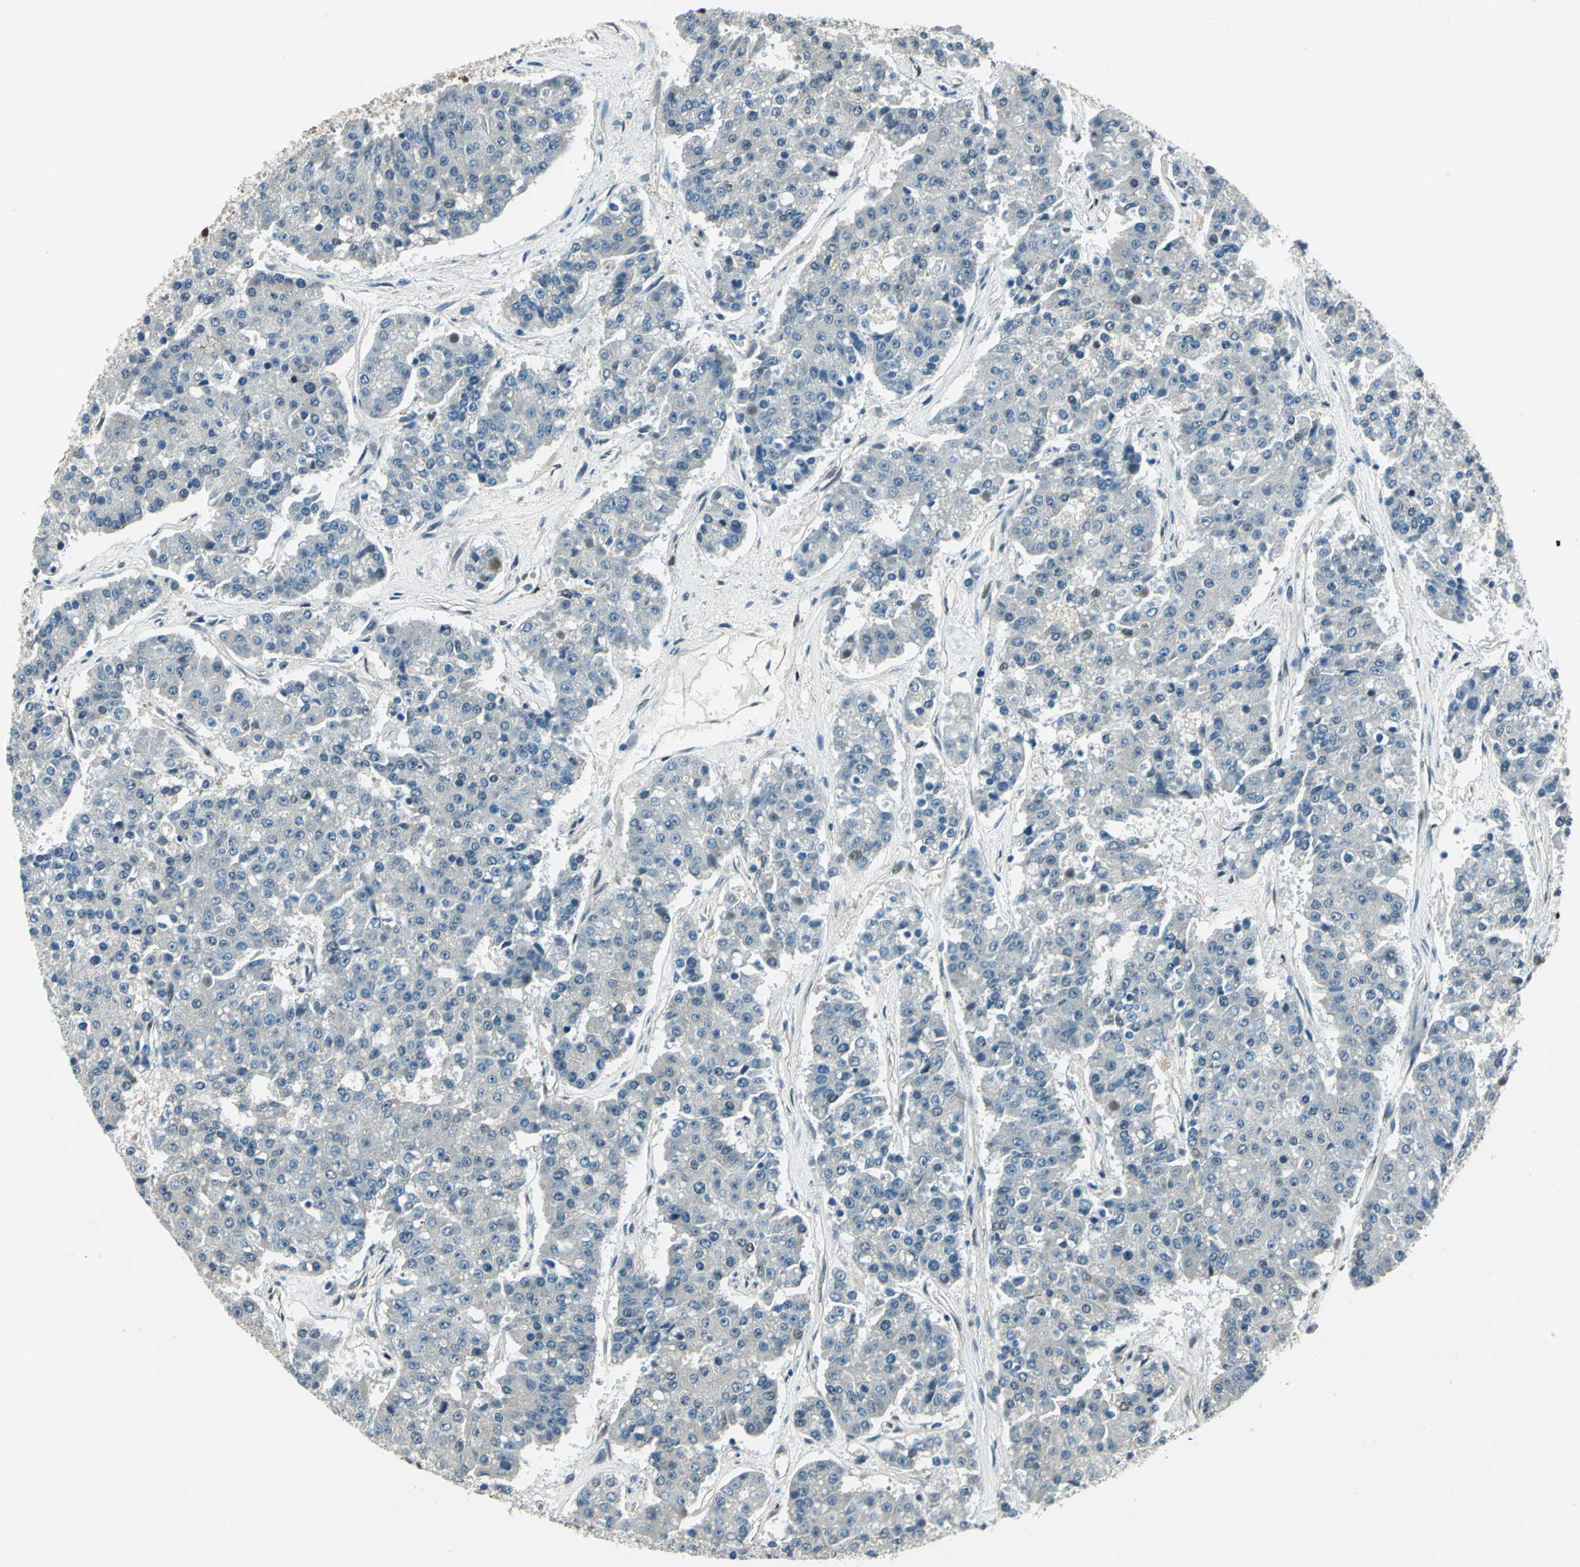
{"staining": {"intensity": "weak", "quantity": "25%-75%", "location": "cytoplasmic/membranous"}, "tissue": "pancreatic cancer", "cell_type": "Tumor cells", "image_type": "cancer", "snomed": [{"axis": "morphology", "description": "Adenocarcinoma, NOS"}, {"axis": "topography", "description": "Pancreas"}], "caption": "A micrograph of adenocarcinoma (pancreatic) stained for a protein demonstrates weak cytoplasmic/membranous brown staining in tumor cells.", "gene": "NFIA", "patient": {"sex": "male", "age": 50}}